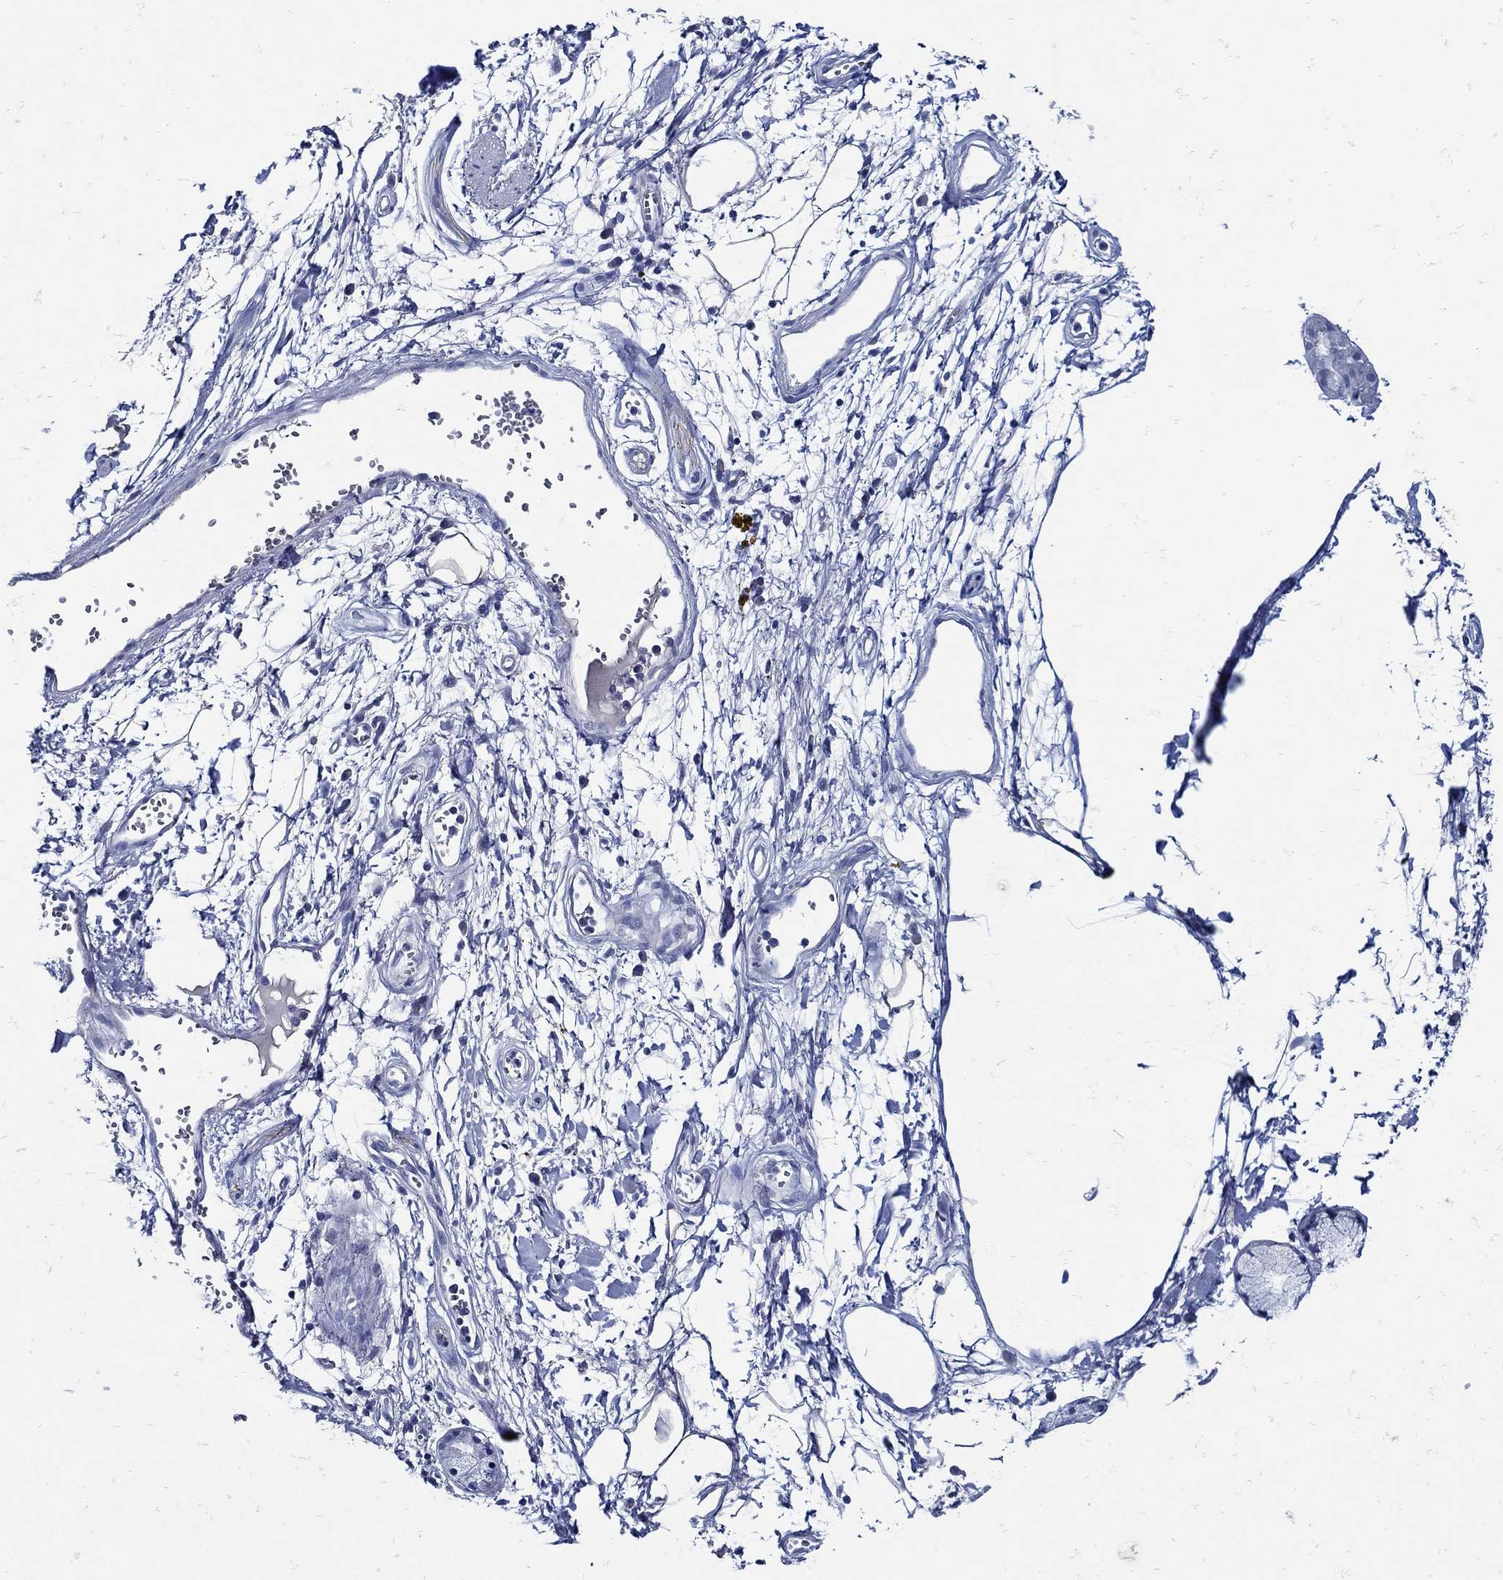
{"staining": {"intensity": "negative", "quantity": "none", "location": "none"}, "tissue": "adipose tissue", "cell_type": "Adipocytes", "image_type": "normal", "snomed": [{"axis": "morphology", "description": "Normal tissue, NOS"}, {"axis": "morphology", "description": "Squamous cell carcinoma, NOS"}, {"axis": "topography", "description": "Cartilage tissue"}, {"axis": "topography", "description": "Lung"}], "caption": "Adipocytes show no significant staining in normal adipose tissue. (DAB (3,3'-diaminobenzidine) immunohistochemistry with hematoxylin counter stain).", "gene": "NOS1", "patient": {"sex": "male", "age": 66}}